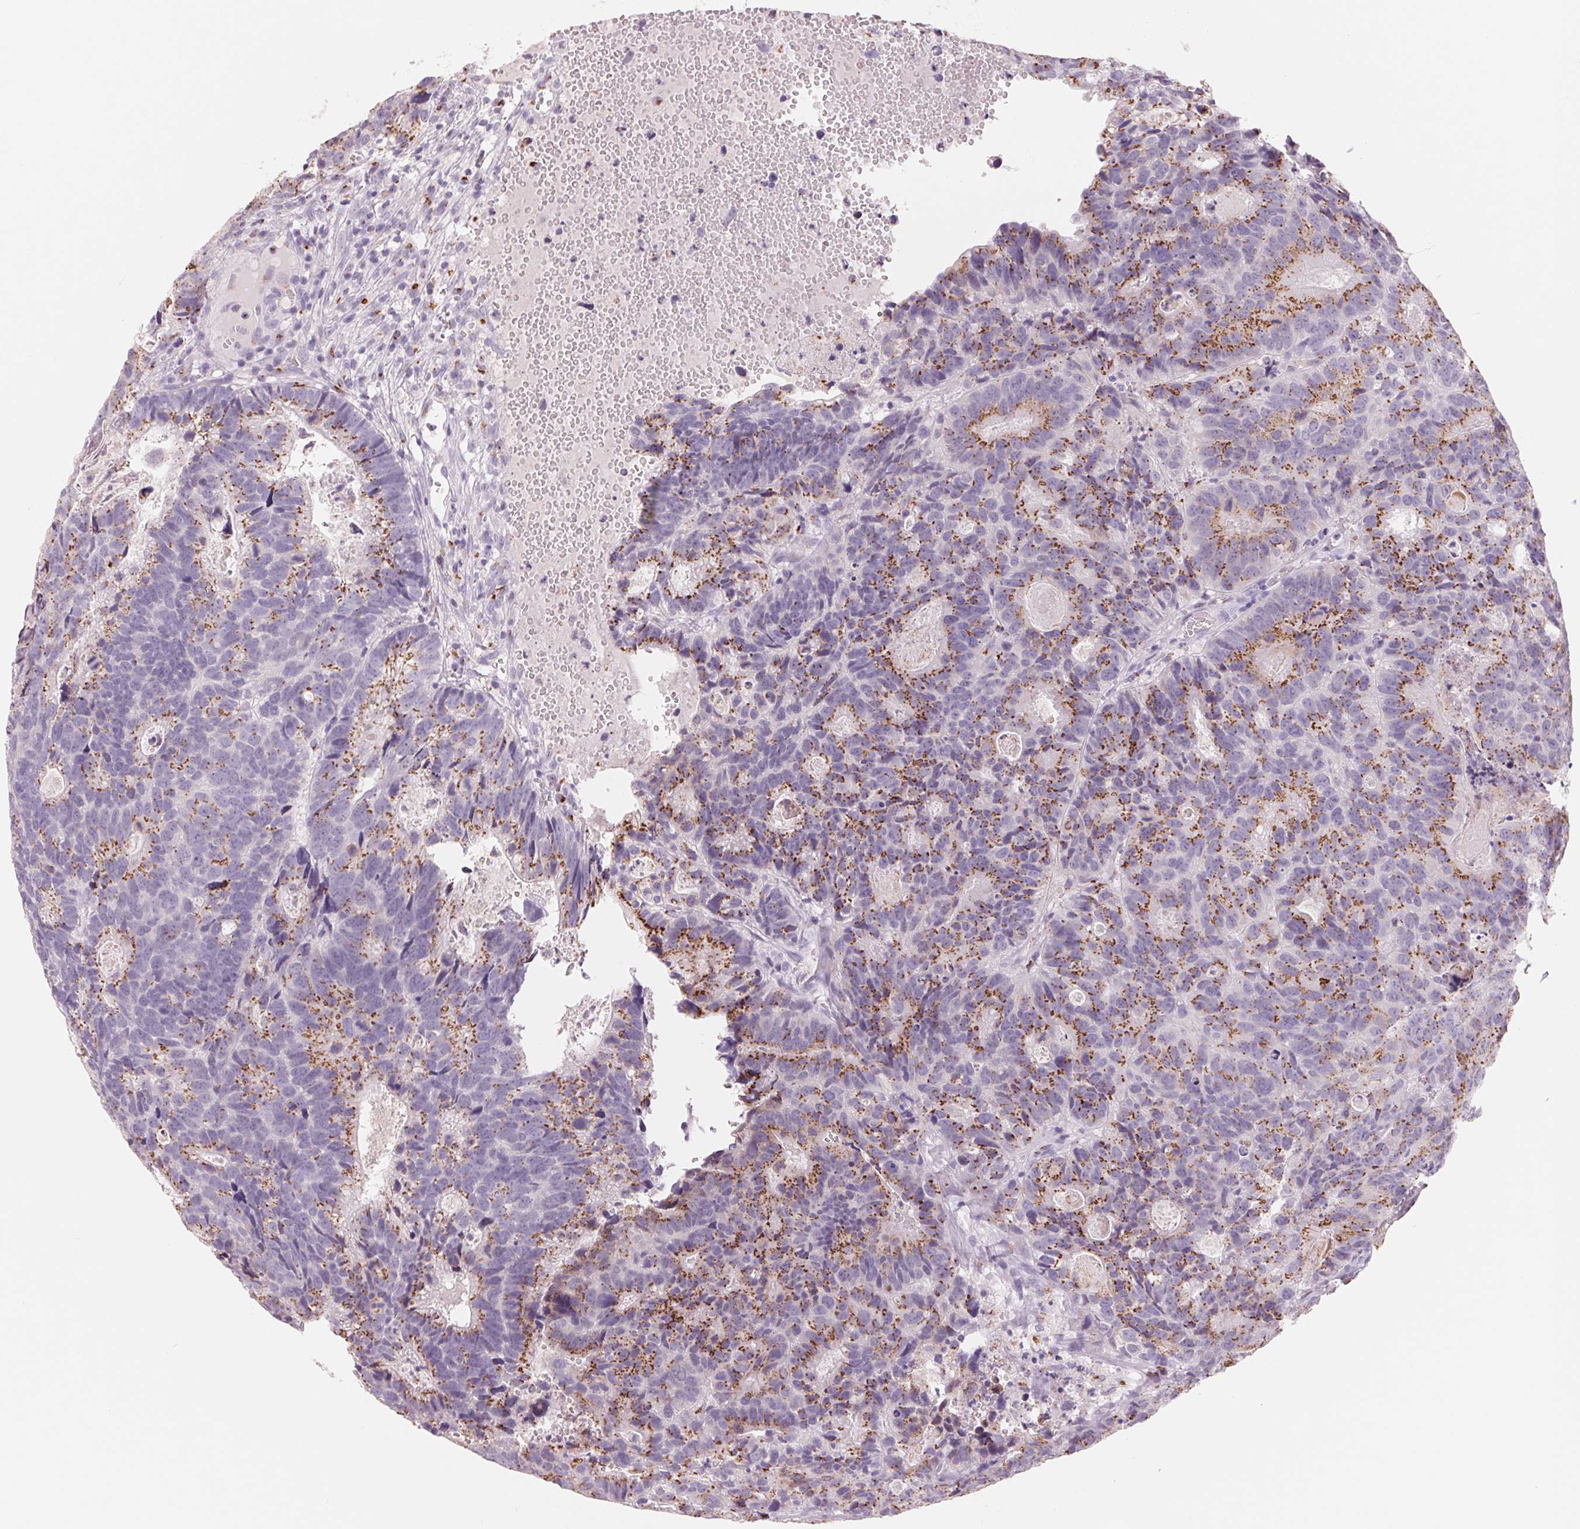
{"staining": {"intensity": "moderate", "quantity": "25%-75%", "location": "cytoplasmic/membranous"}, "tissue": "head and neck cancer", "cell_type": "Tumor cells", "image_type": "cancer", "snomed": [{"axis": "morphology", "description": "Adenocarcinoma, NOS"}, {"axis": "topography", "description": "Head-Neck"}], "caption": "Approximately 25%-75% of tumor cells in human head and neck adenocarcinoma exhibit moderate cytoplasmic/membranous protein expression as visualized by brown immunohistochemical staining.", "gene": "GALNT7", "patient": {"sex": "male", "age": 62}}